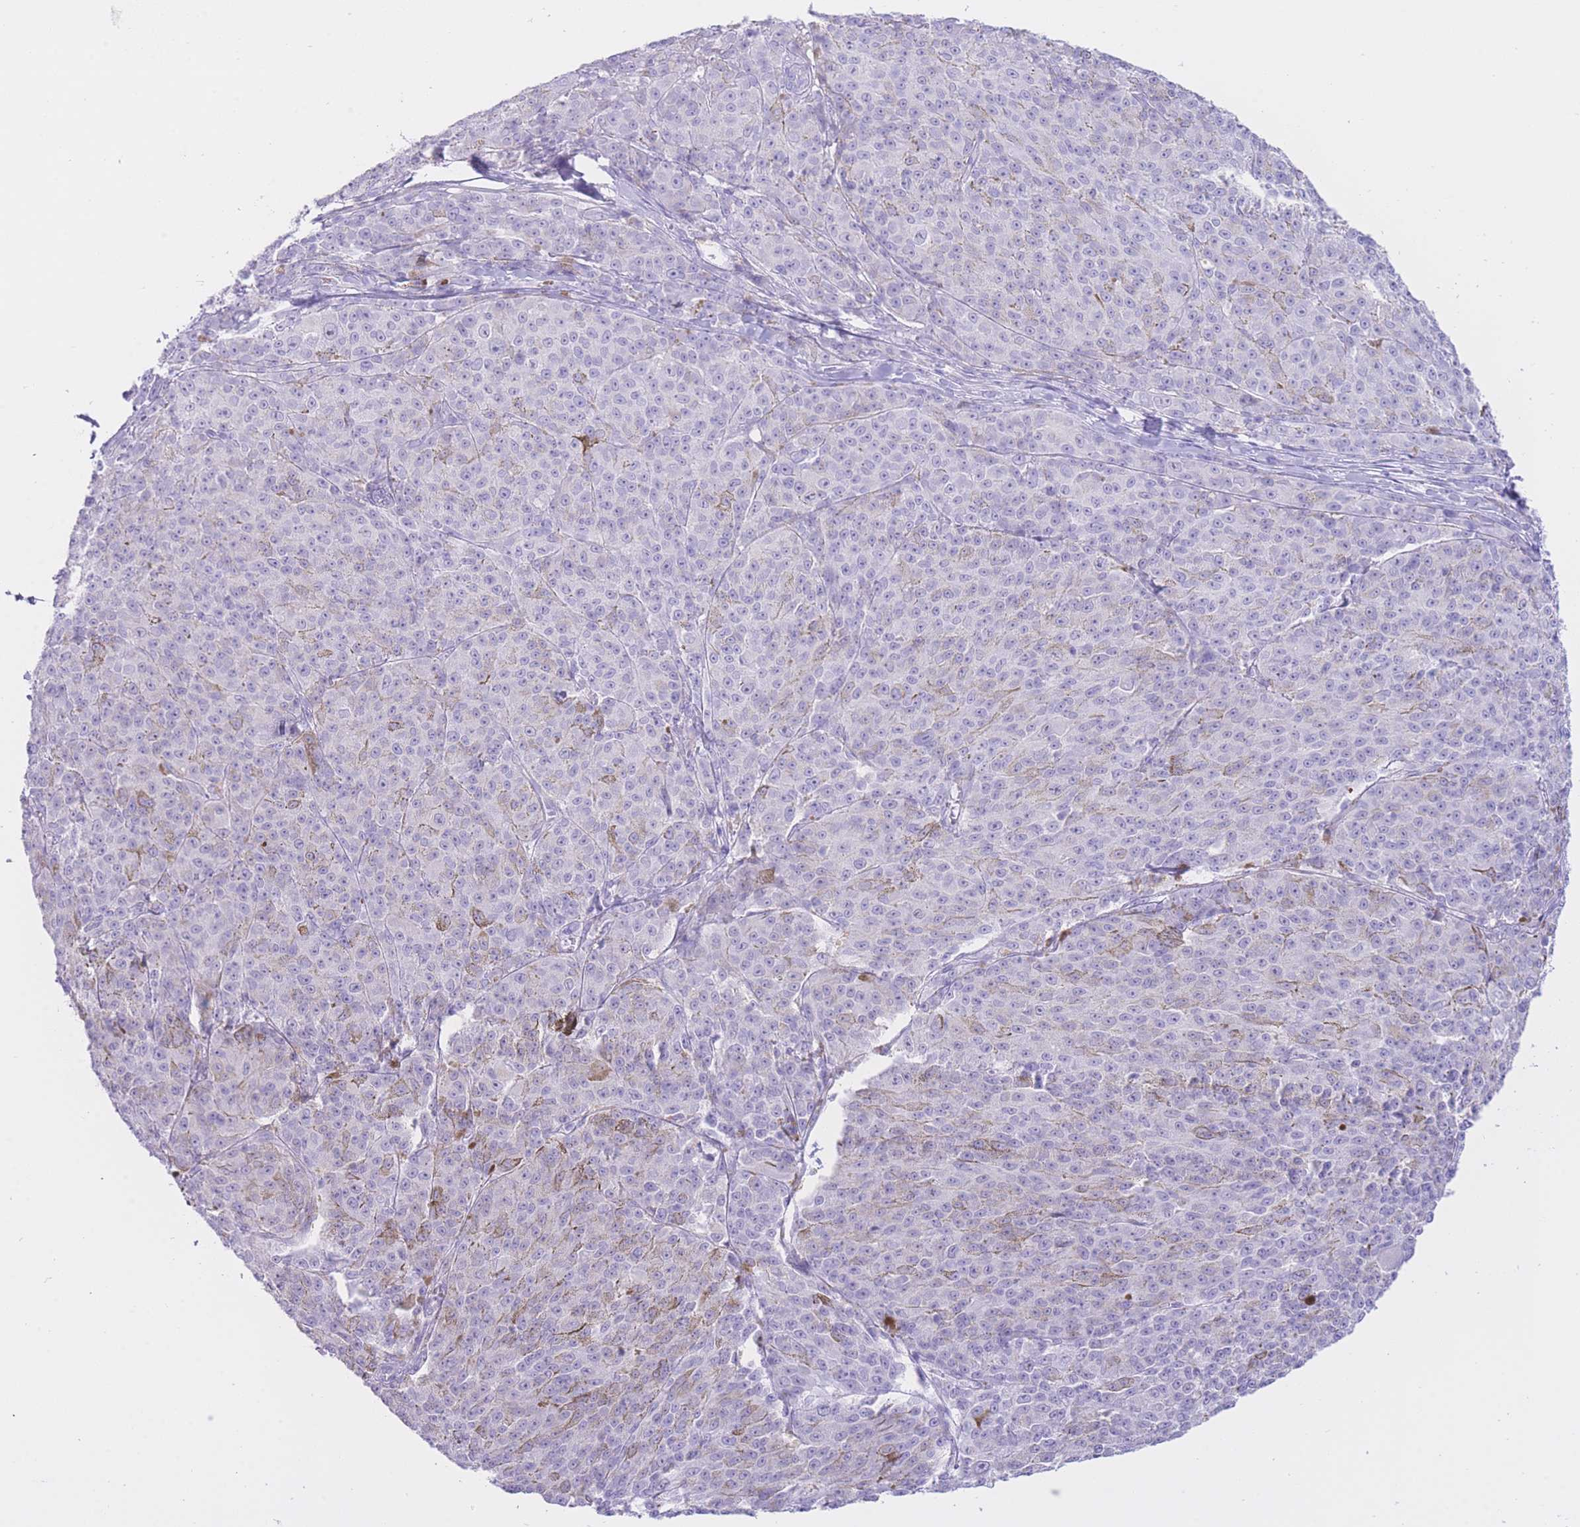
{"staining": {"intensity": "negative", "quantity": "none", "location": "none"}, "tissue": "melanoma", "cell_type": "Tumor cells", "image_type": "cancer", "snomed": [{"axis": "morphology", "description": "Malignant melanoma, NOS"}, {"axis": "topography", "description": "Skin"}], "caption": "An immunohistochemistry (IHC) image of malignant melanoma is shown. There is no staining in tumor cells of malignant melanoma.", "gene": "ZNF212", "patient": {"sex": "female", "age": 52}}